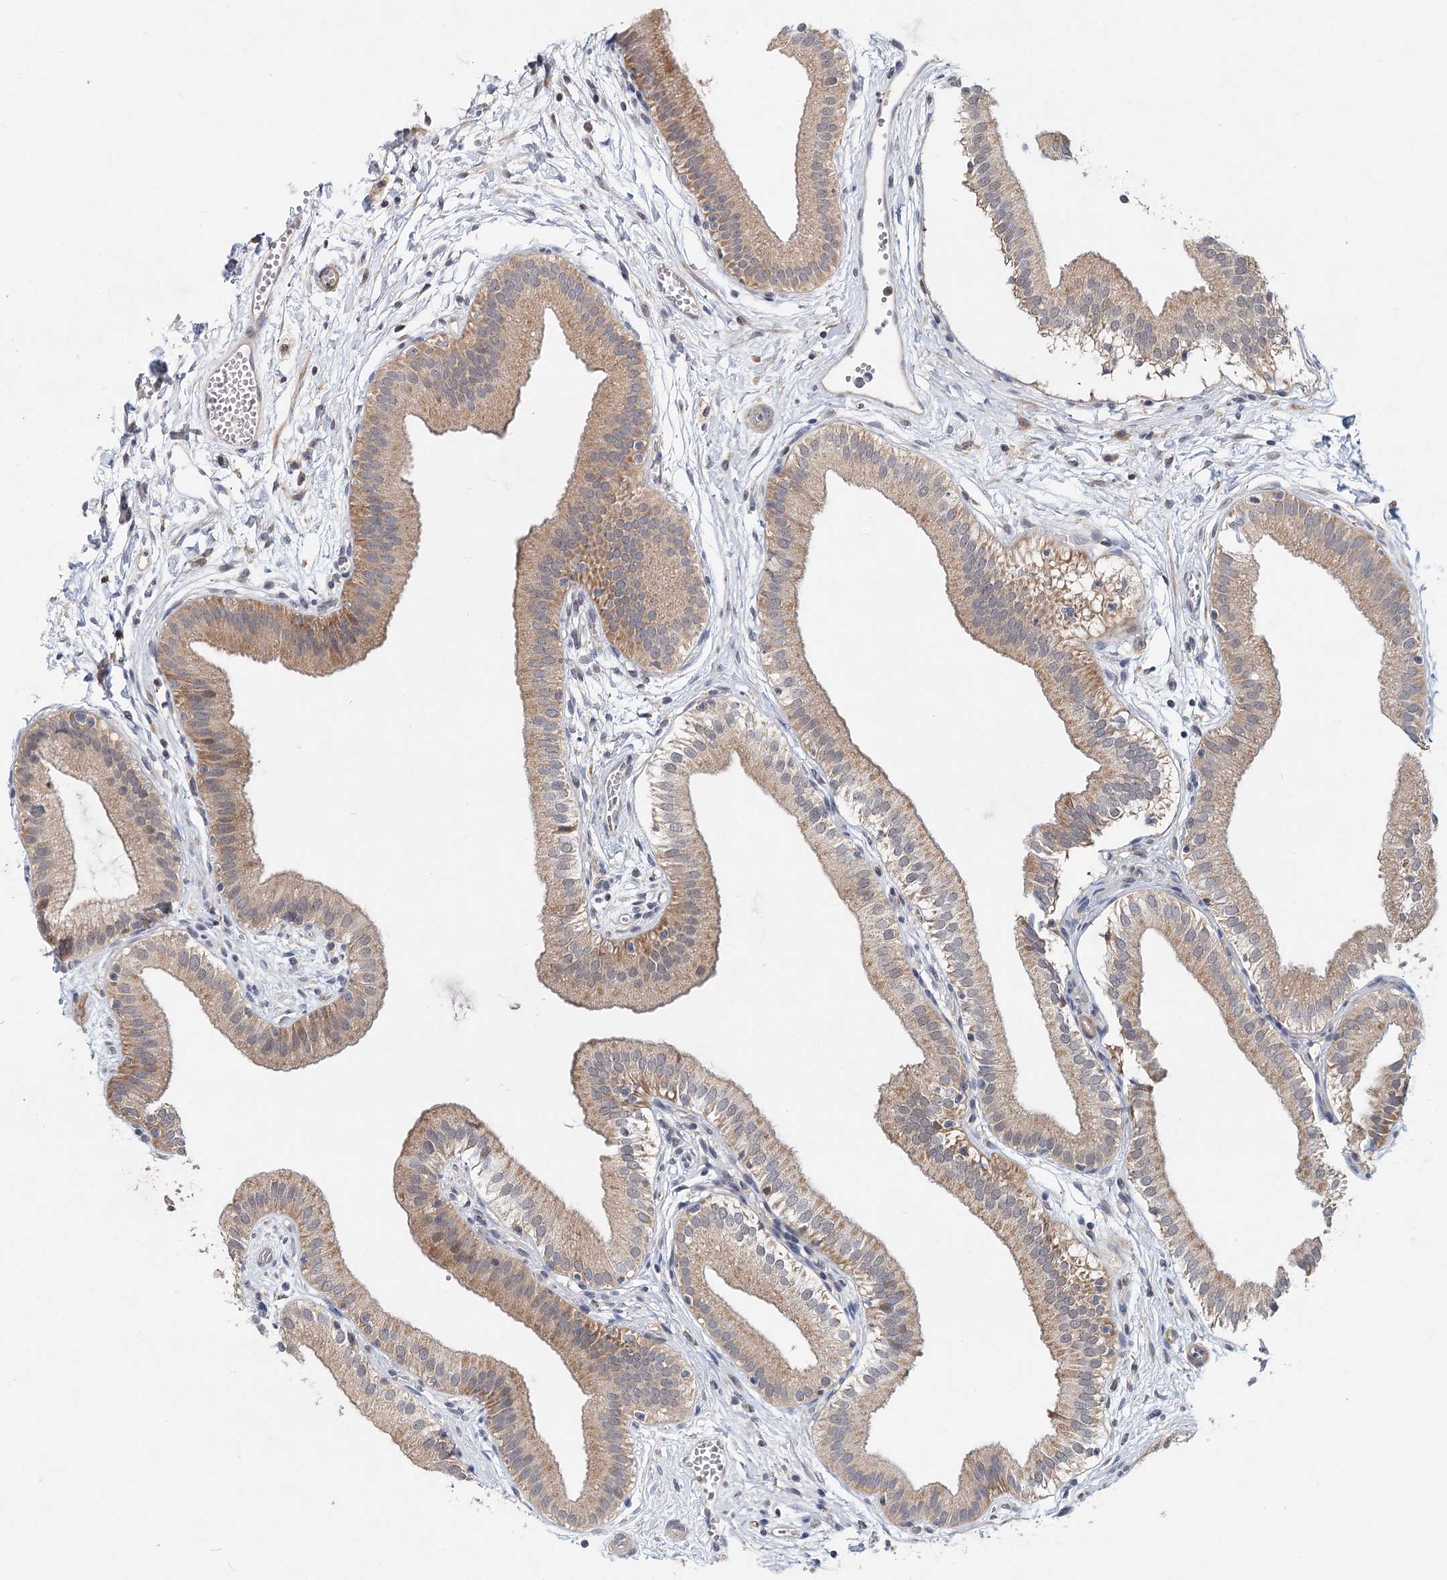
{"staining": {"intensity": "moderate", "quantity": "25%-75%", "location": "cytoplasmic/membranous,nuclear"}, "tissue": "gallbladder", "cell_type": "Glandular cells", "image_type": "normal", "snomed": [{"axis": "morphology", "description": "Normal tissue, NOS"}, {"axis": "topography", "description": "Gallbladder"}], "caption": "Moderate cytoplasmic/membranous,nuclear positivity for a protein is present in about 25%-75% of glandular cells of normal gallbladder using immunohistochemistry.", "gene": "AP3B1", "patient": {"sex": "male", "age": 55}}